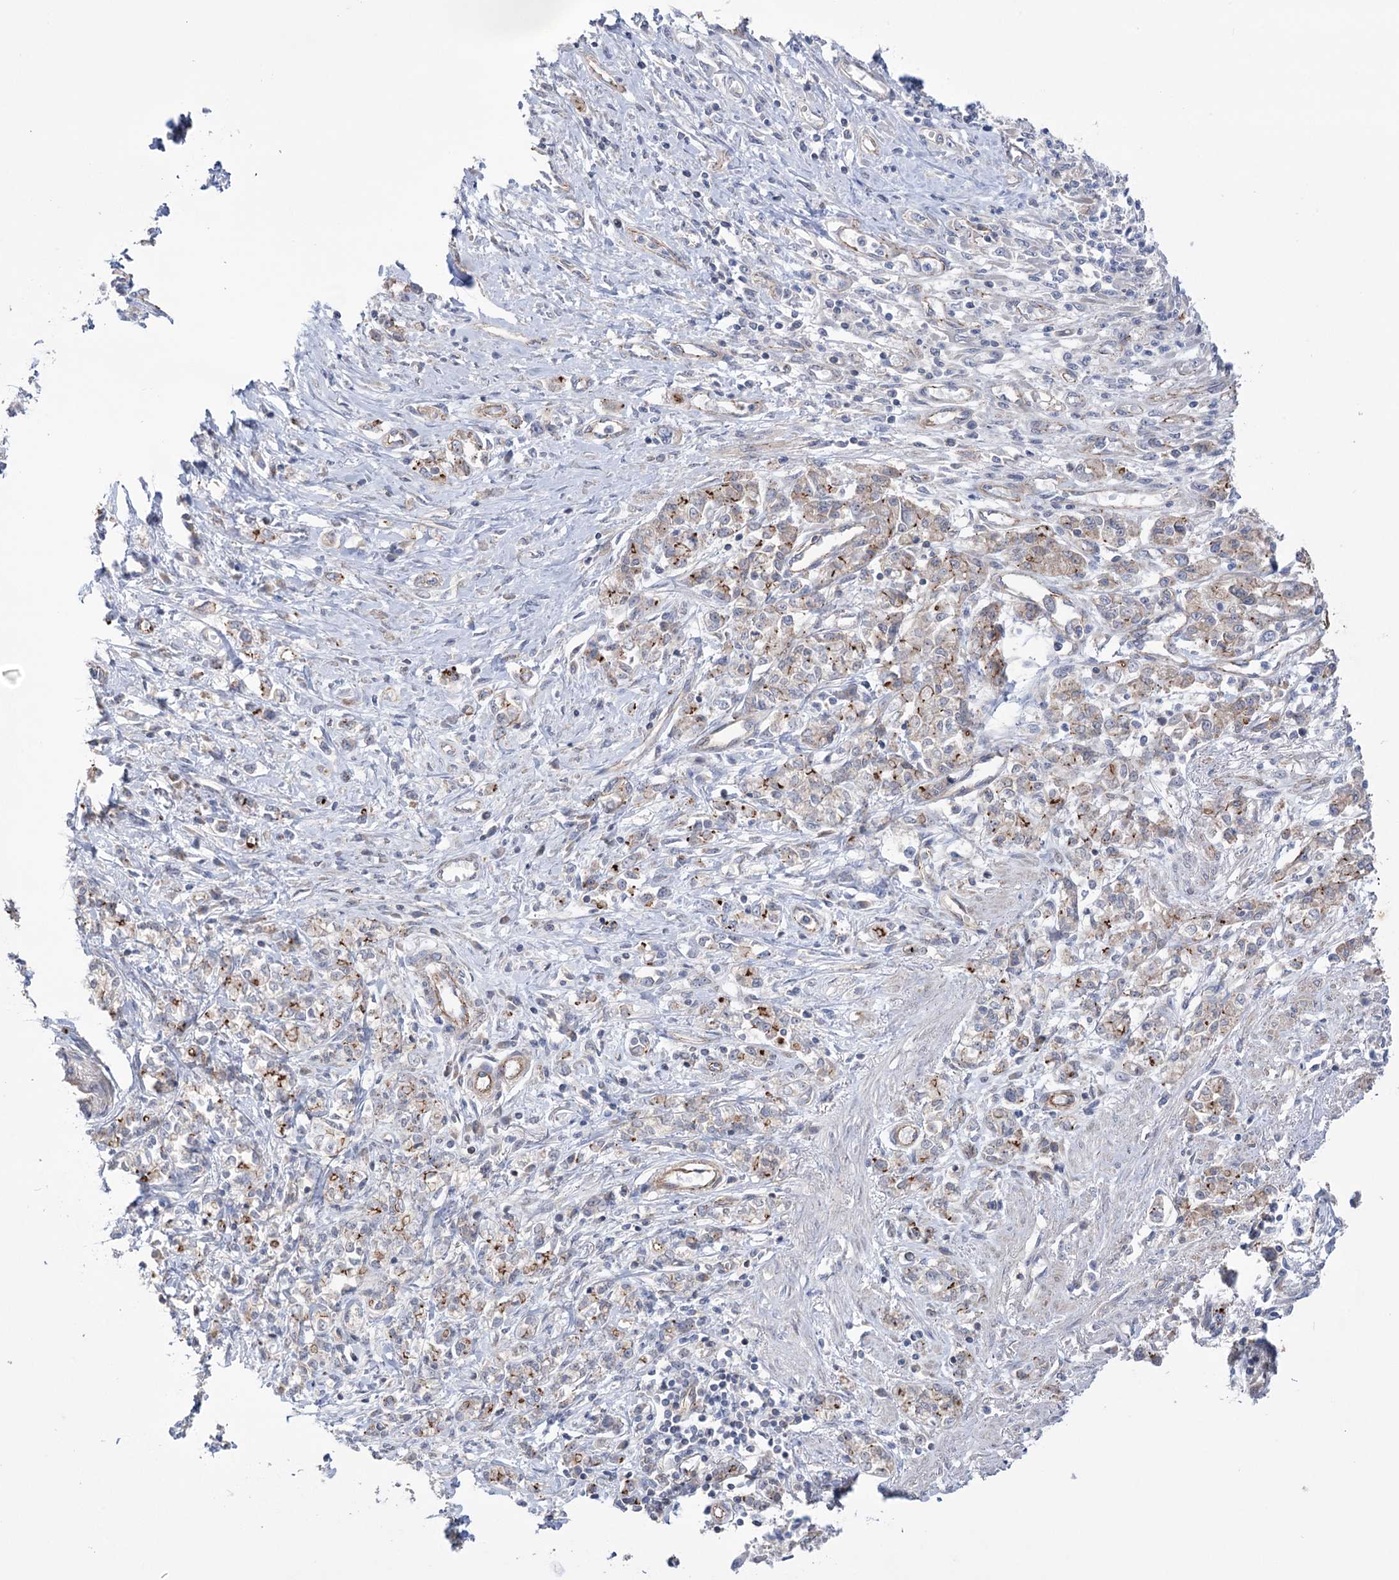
{"staining": {"intensity": "weak", "quantity": "<25%", "location": "cytoplasmic/membranous"}, "tissue": "stomach cancer", "cell_type": "Tumor cells", "image_type": "cancer", "snomed": [{"axis": "morphology", "description": "Adenocarcinoma, NOS"}, {"axis": "topography", "description": "Stomach"}], "caption": "IHC of stomach adenocarcinoma shows no expression in tumor cells.", "gene": "TRIM71", "patient": {"sex": "female", "age": 76}}